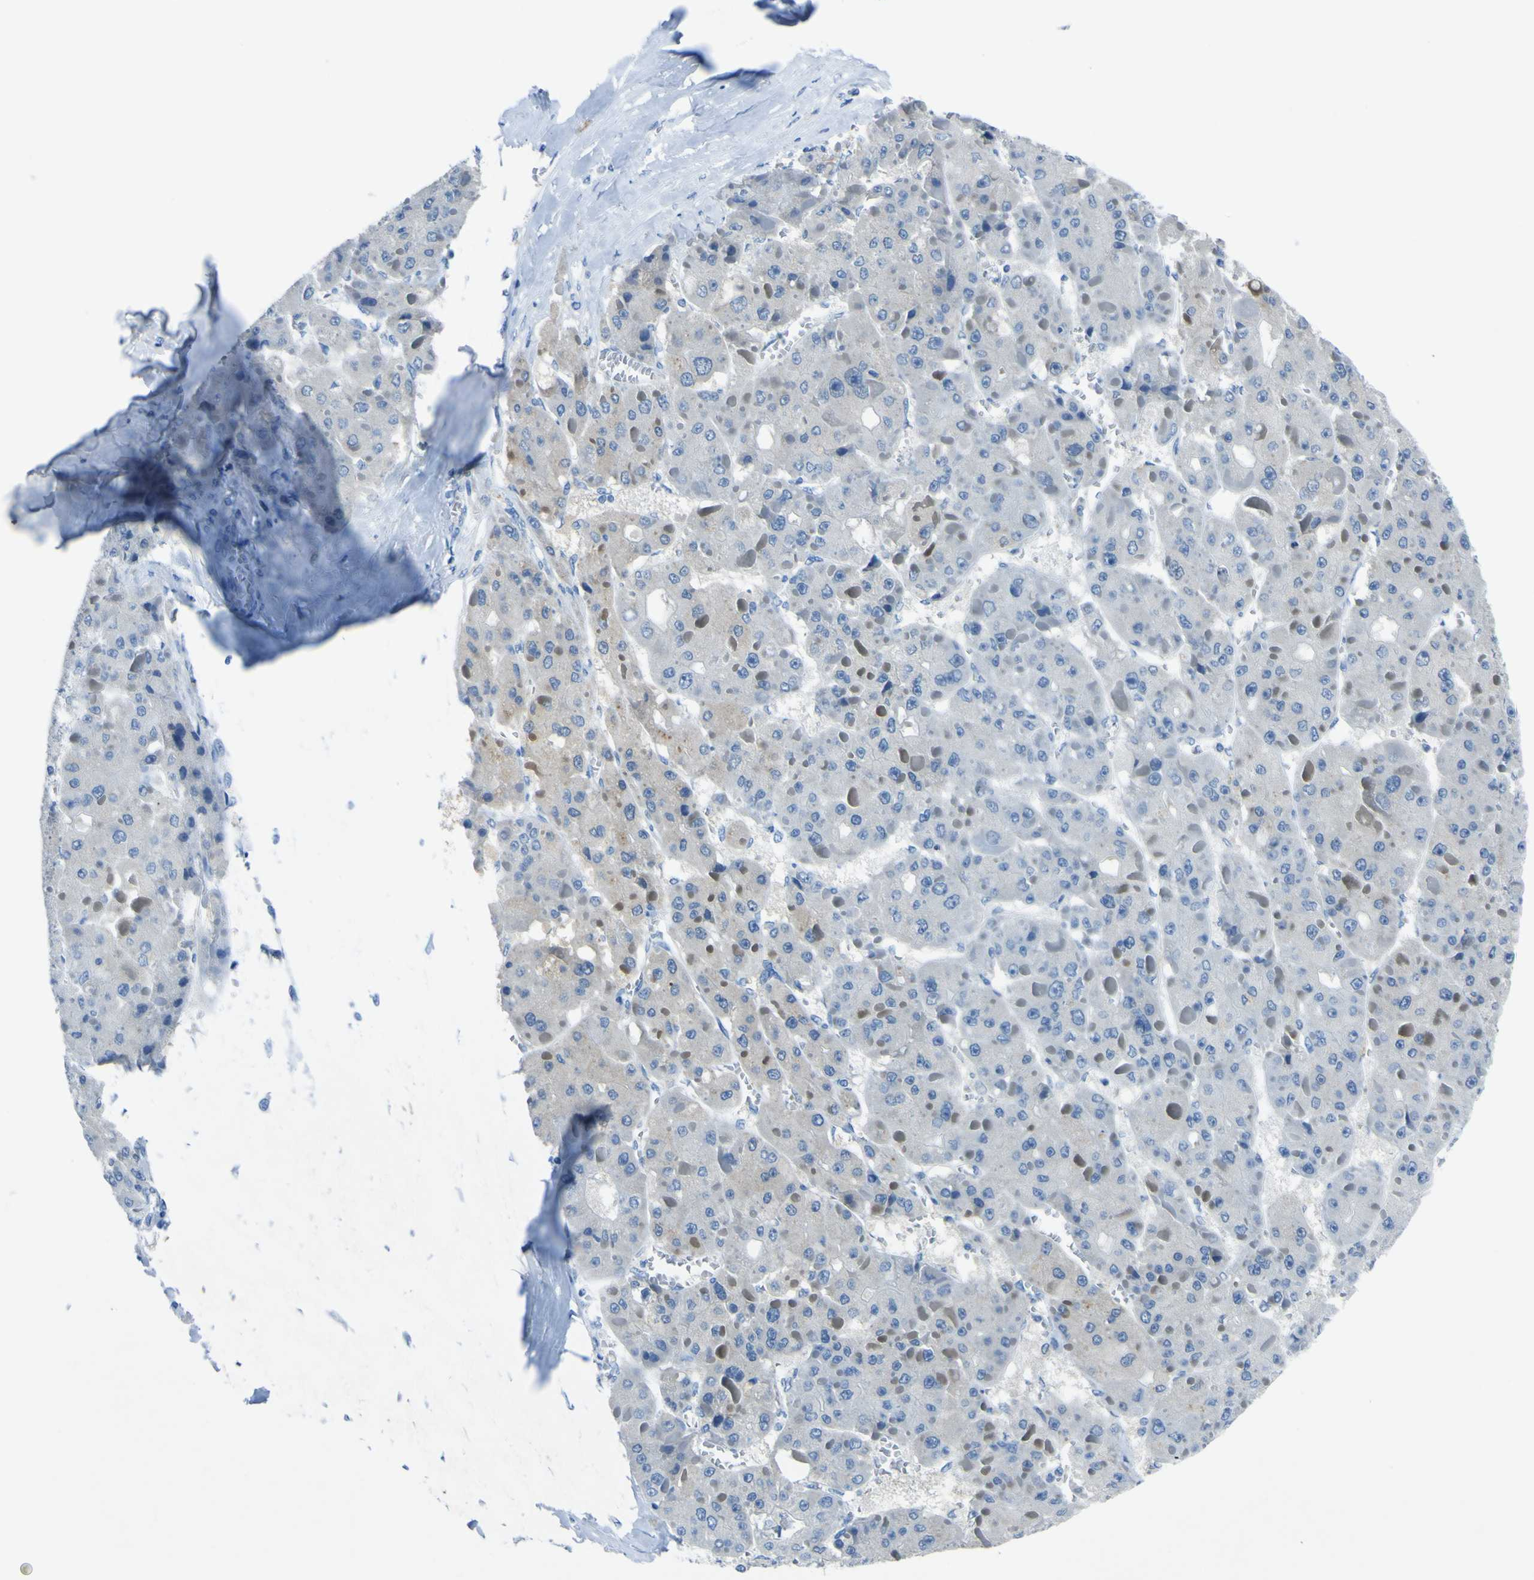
{"staining": {"intensity": "negative", "quantity": "none", "location": "none"}, "tissue": "liver cancer", "cell_type": "Tumor cells", "image_type": "cancer", "snomed": [{"axis": "morphology", "description": "Carcinoma, Hepatocellular, NOS"}, {"axis": "topography", "description": "Liver"}], "caption": "This is an IHC photomicrograph of human liver cancer (hepatocellular carcinoma). There is no staining in tumor cells.", "gene": "PHKG1", "patient": {"sex": "female", "age": 73}}